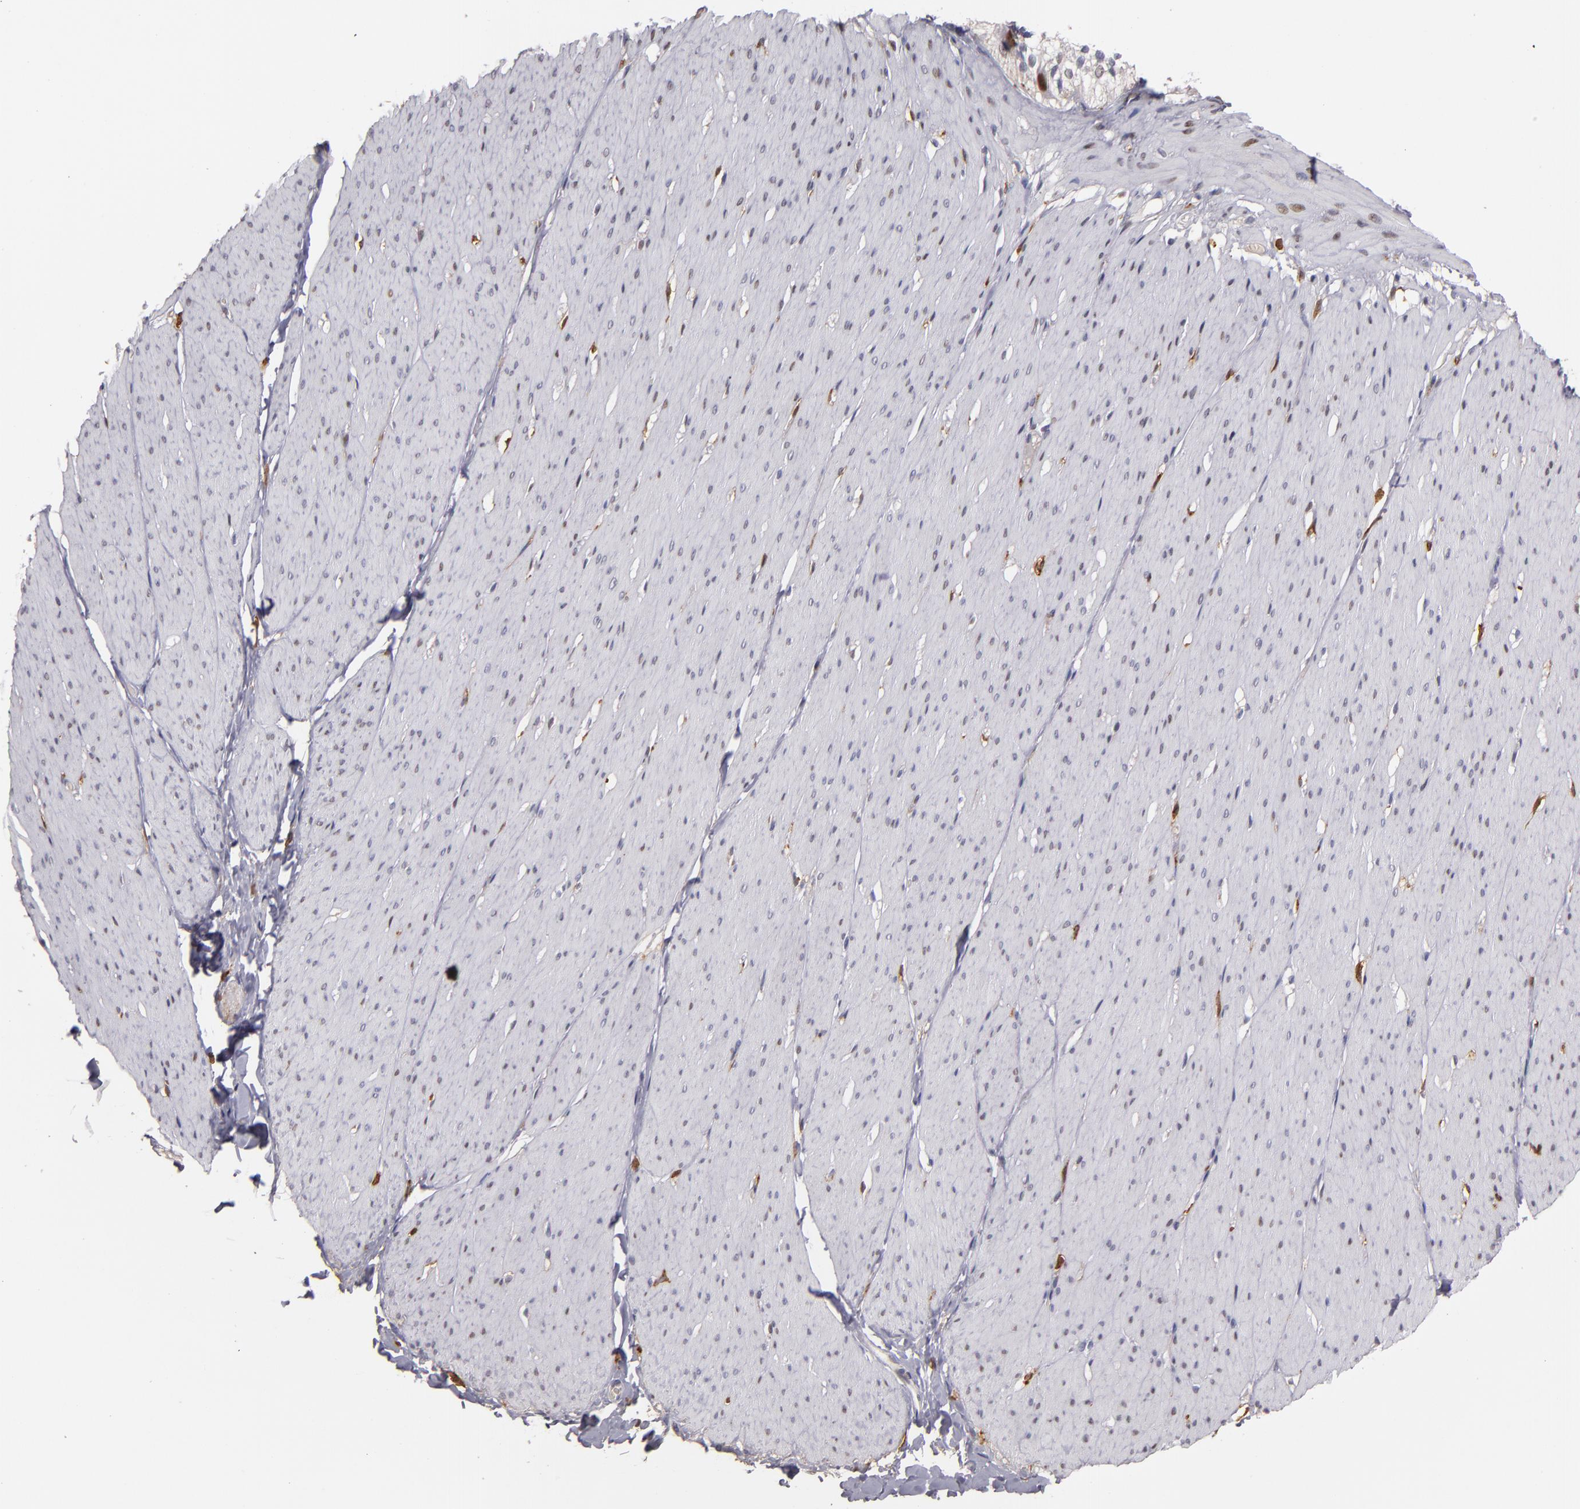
{"staining": {"intensity": "negative", "quantity": "none", "location": "none"}, "tissue": "smooth muscle", "cell_type": "Smooth muscle cells", "image_type": "normal", "snomed": [{"axis": "morphology", "description": "Normal tissue, NOS"}, {"axis": "topography", "description": "Smooth muscle"}, {"axis": "topography", "description": "Colon"}], "caption": "A histopathology image of smooth muscle stained for a protein exhibits no brown staining in smooth muscle cells. (Immunohistochemistry (ihc), brightfield microscopy, high magnification).", "gene": "WAS", "patient": {"sex": "male", "age": 67}}